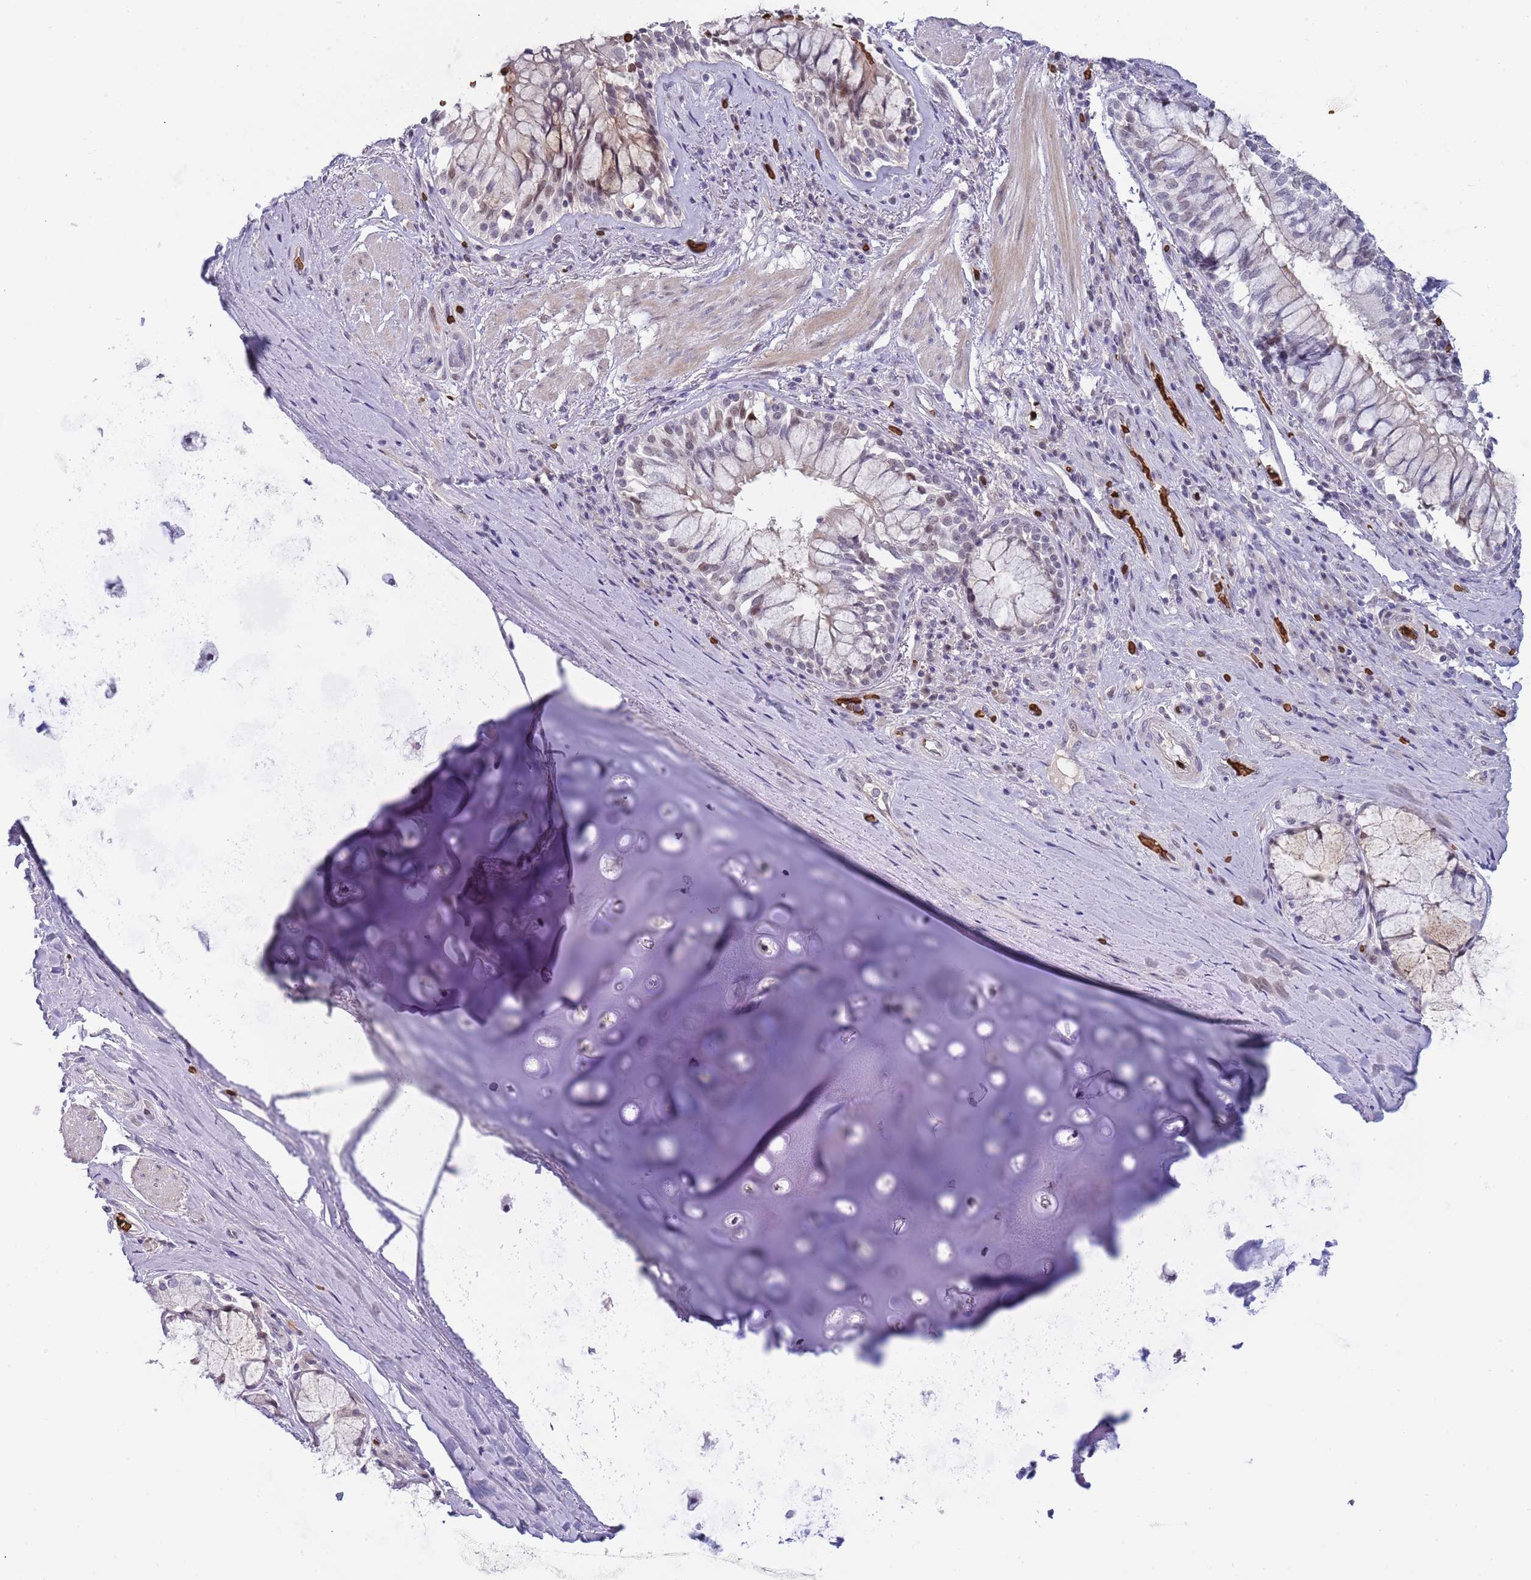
{"staining": {"intensity": "negative", "quantity": "none", "location": "none"}, "tissue": "adipose tissue", "cell_type": "Adipocytes", "image_type": "normal", "snomed": [{"axis": "morphology", "description": "Normal tissue, NOS"}, {"axis": "morphology", "description": "Squamous cell carcinoma, NOS"}, {"axis": "topography", "description": "Bronchus"}, {"axis": "topography", "description": "Lung"}], "caption": "The micrograph reveals no significant staining in adipocytes of adipose tissue. (DAB IHC, high magnification).", "gene": "LYPD6B", "patient": {"sex": "male", "age": 64}}